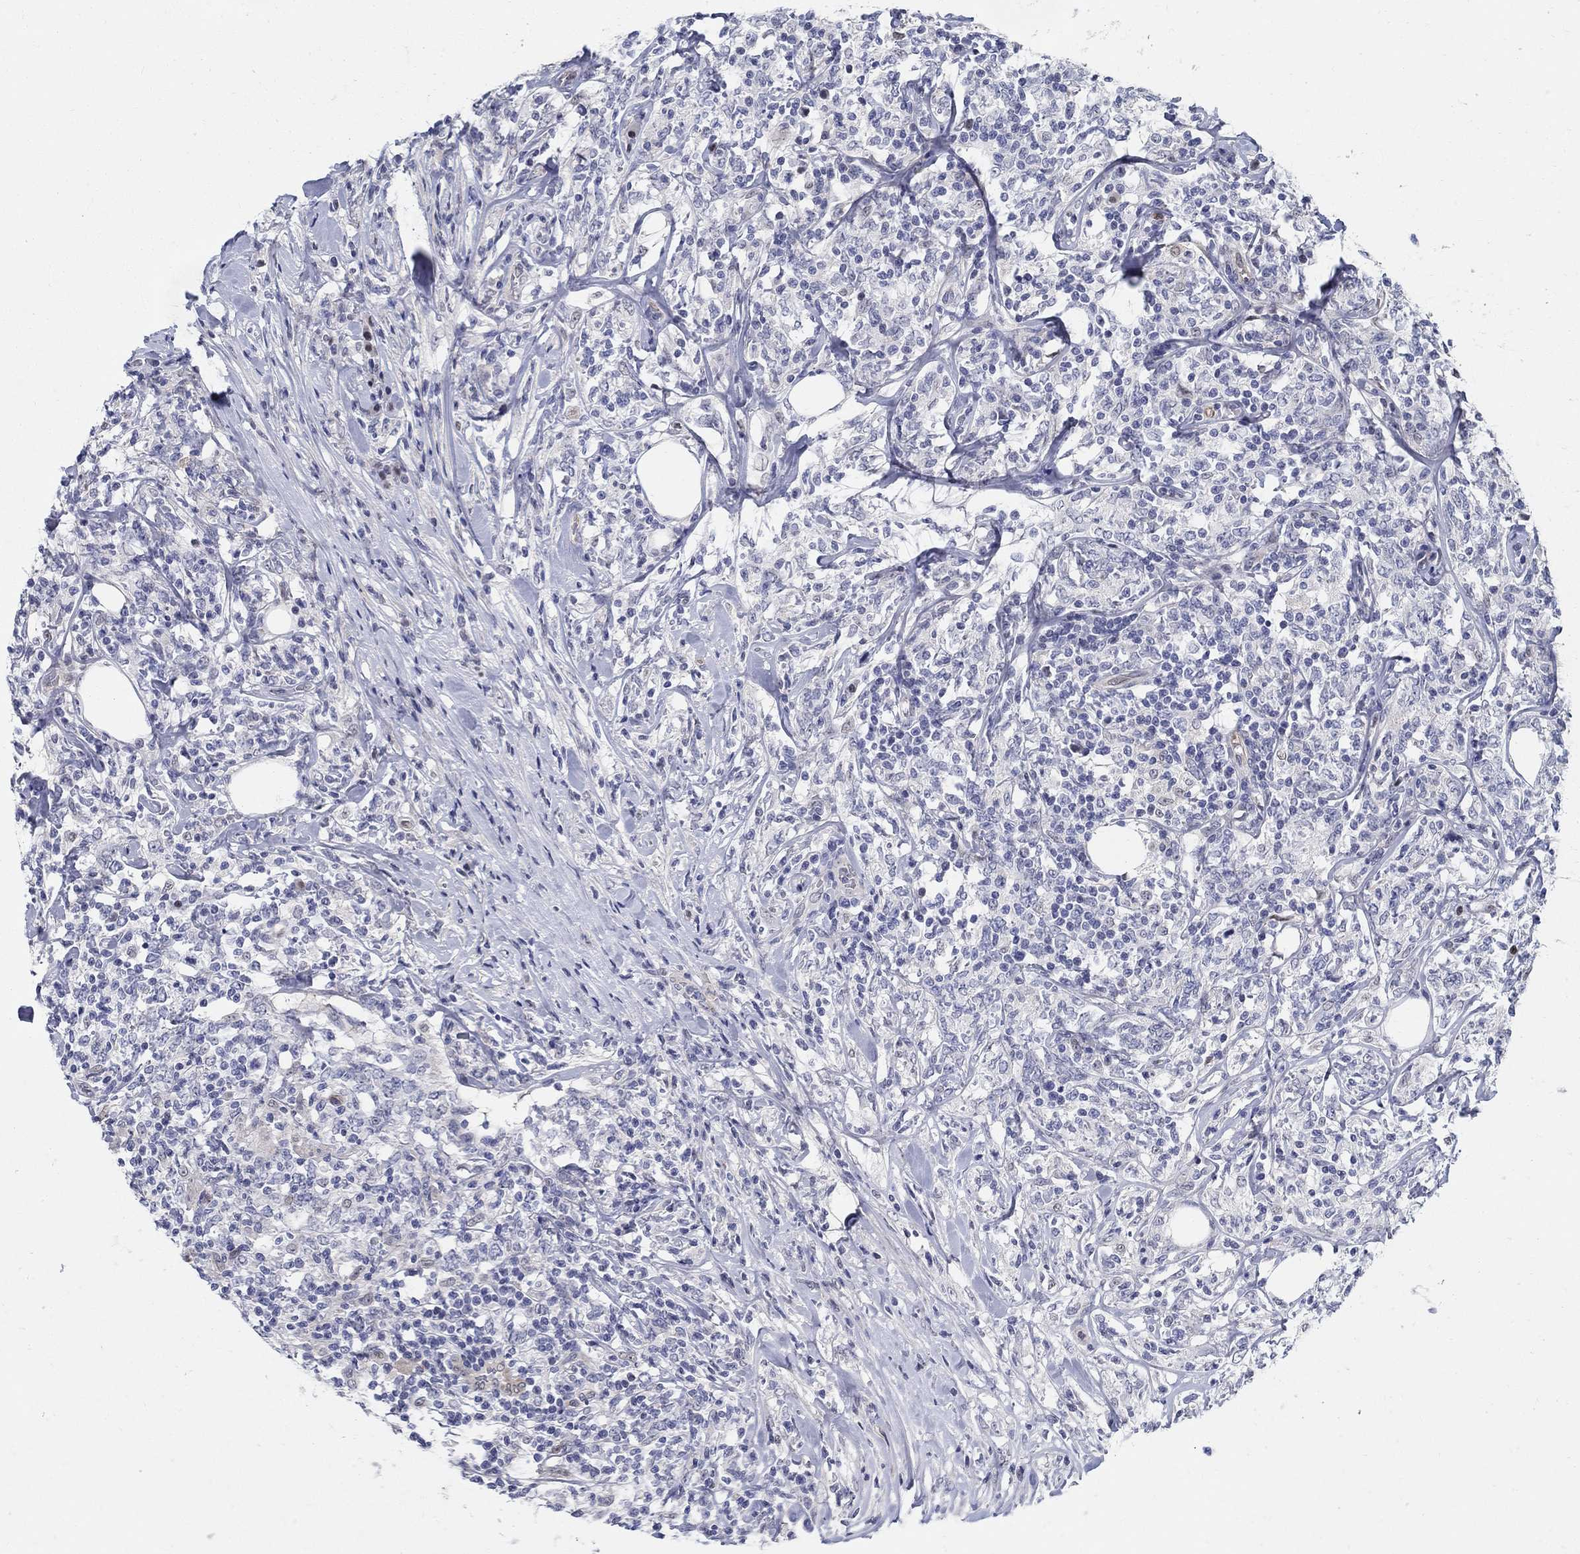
{"staining": {"intensity": "negative", "quantity": "none", "location": "none"}, "tissue": "lymphoma", "cell_type": "Tumor cells", "image_type": "cancer", "snomed": [{"axis": "morphology", "description": "Malignant lymphoma, non-Hodgkin's type, High grade"}, {"axis": "topography", "description": "Lymph node"}], "caption": "Immunohistochemical staining of human malignant lymphoma, non-Hodgkin's type (high-grade) reveals no significant expression in tumor cells.", "gene": "C16orf46", "patient": {"sex": "female", "age": 84}}